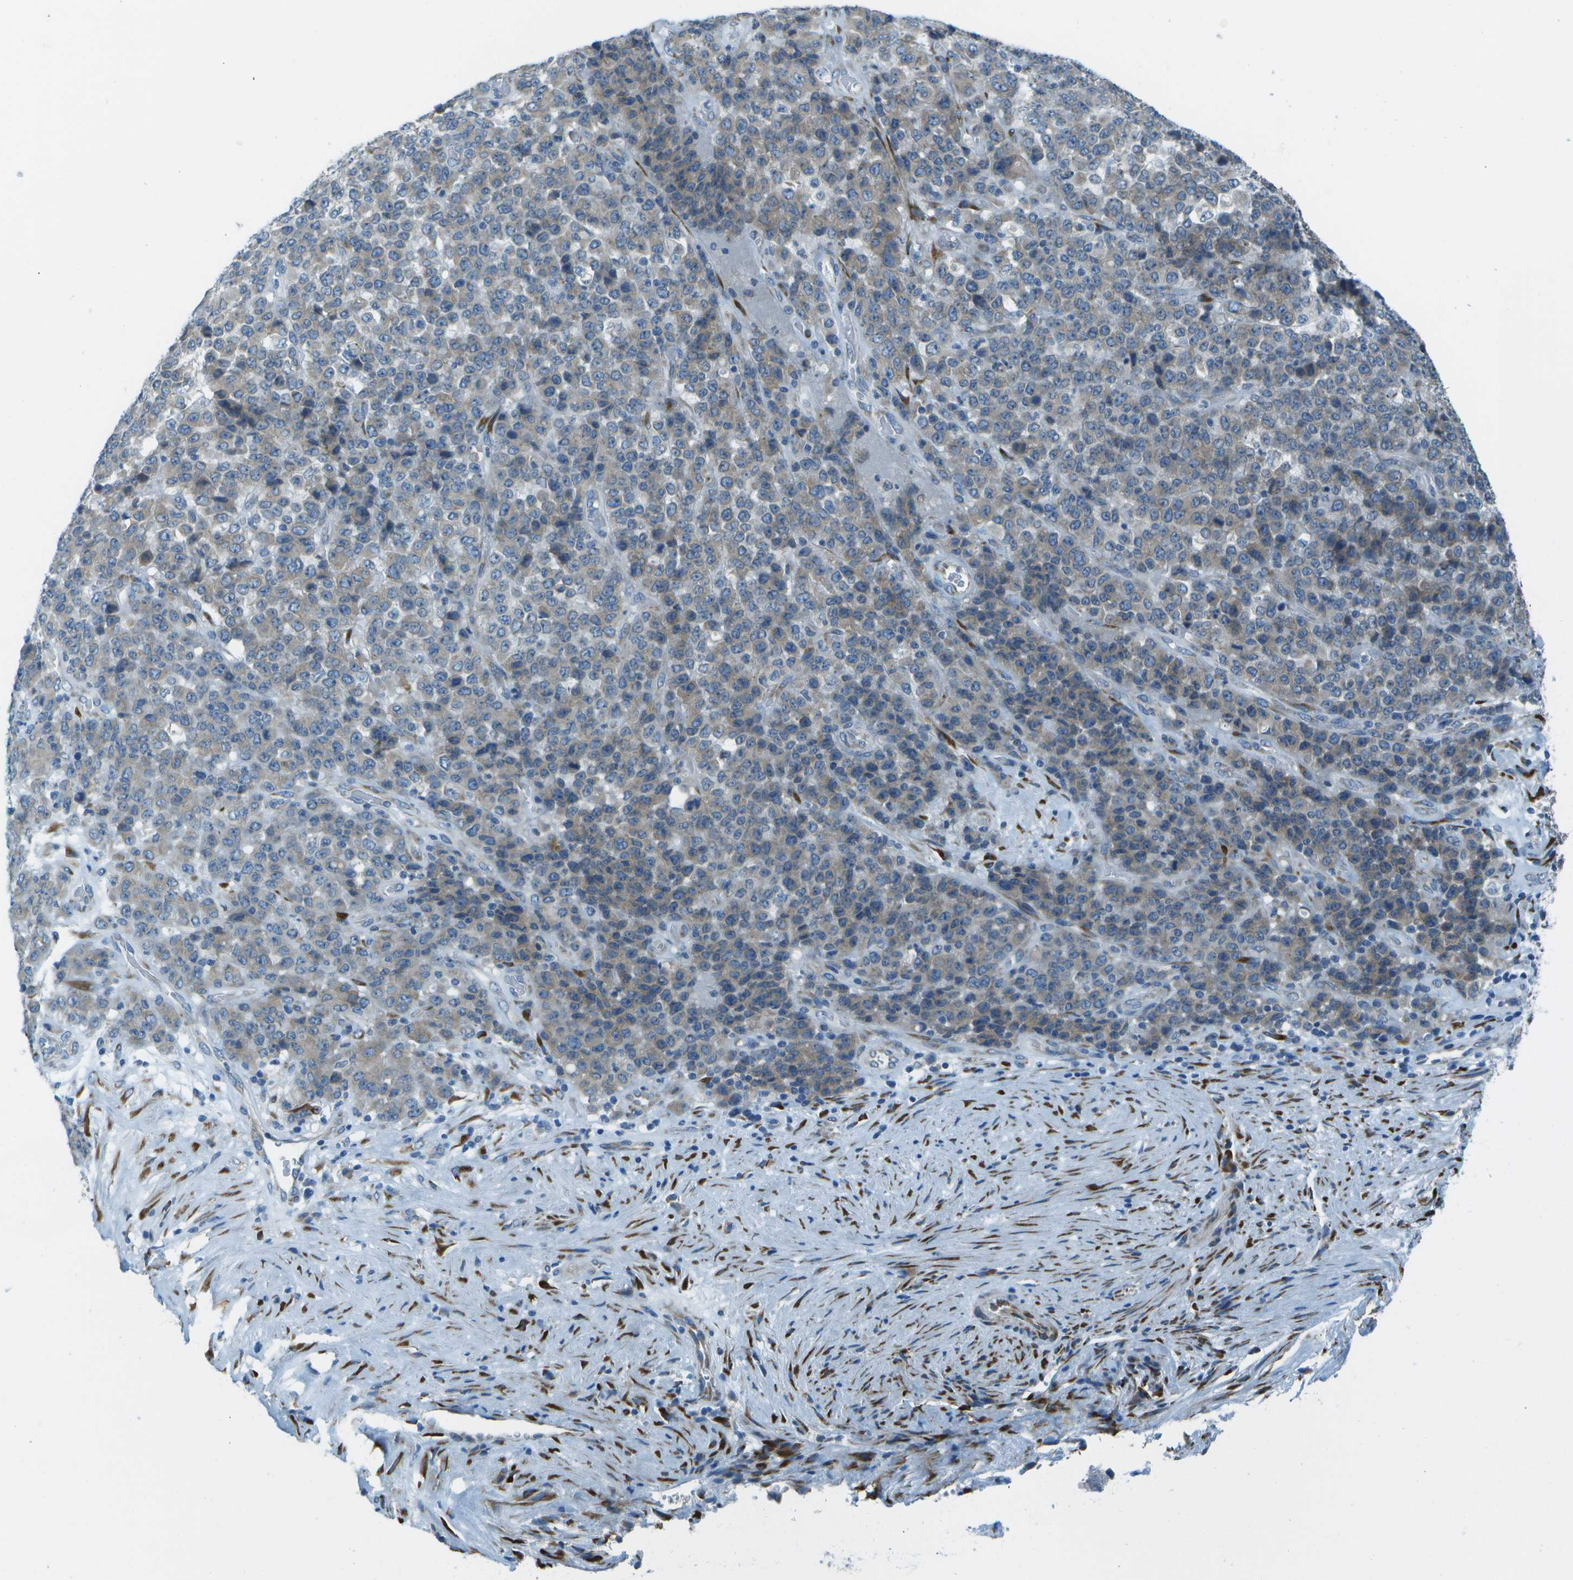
{"staining": {"intensity": "weak", "quantity": "25%-75%", "location": "cytoplasmic/membranous"}, "tissue": "stomach cancer", "cell_type": "Tumor cells", "image_type": "cancer", "snomed": [{"axis": "morphology", "description": "Adenocarcinoma, NOS"}, {"axis": "topography", "description": "Stomach"}], "caption": "Weak cytoplasmic/membranous protein expression is identified in about 25%-75% of tumor cells in stomach cancer.", "gene": "KCTD3", "patient": {"sex": "female", "age": 73}}